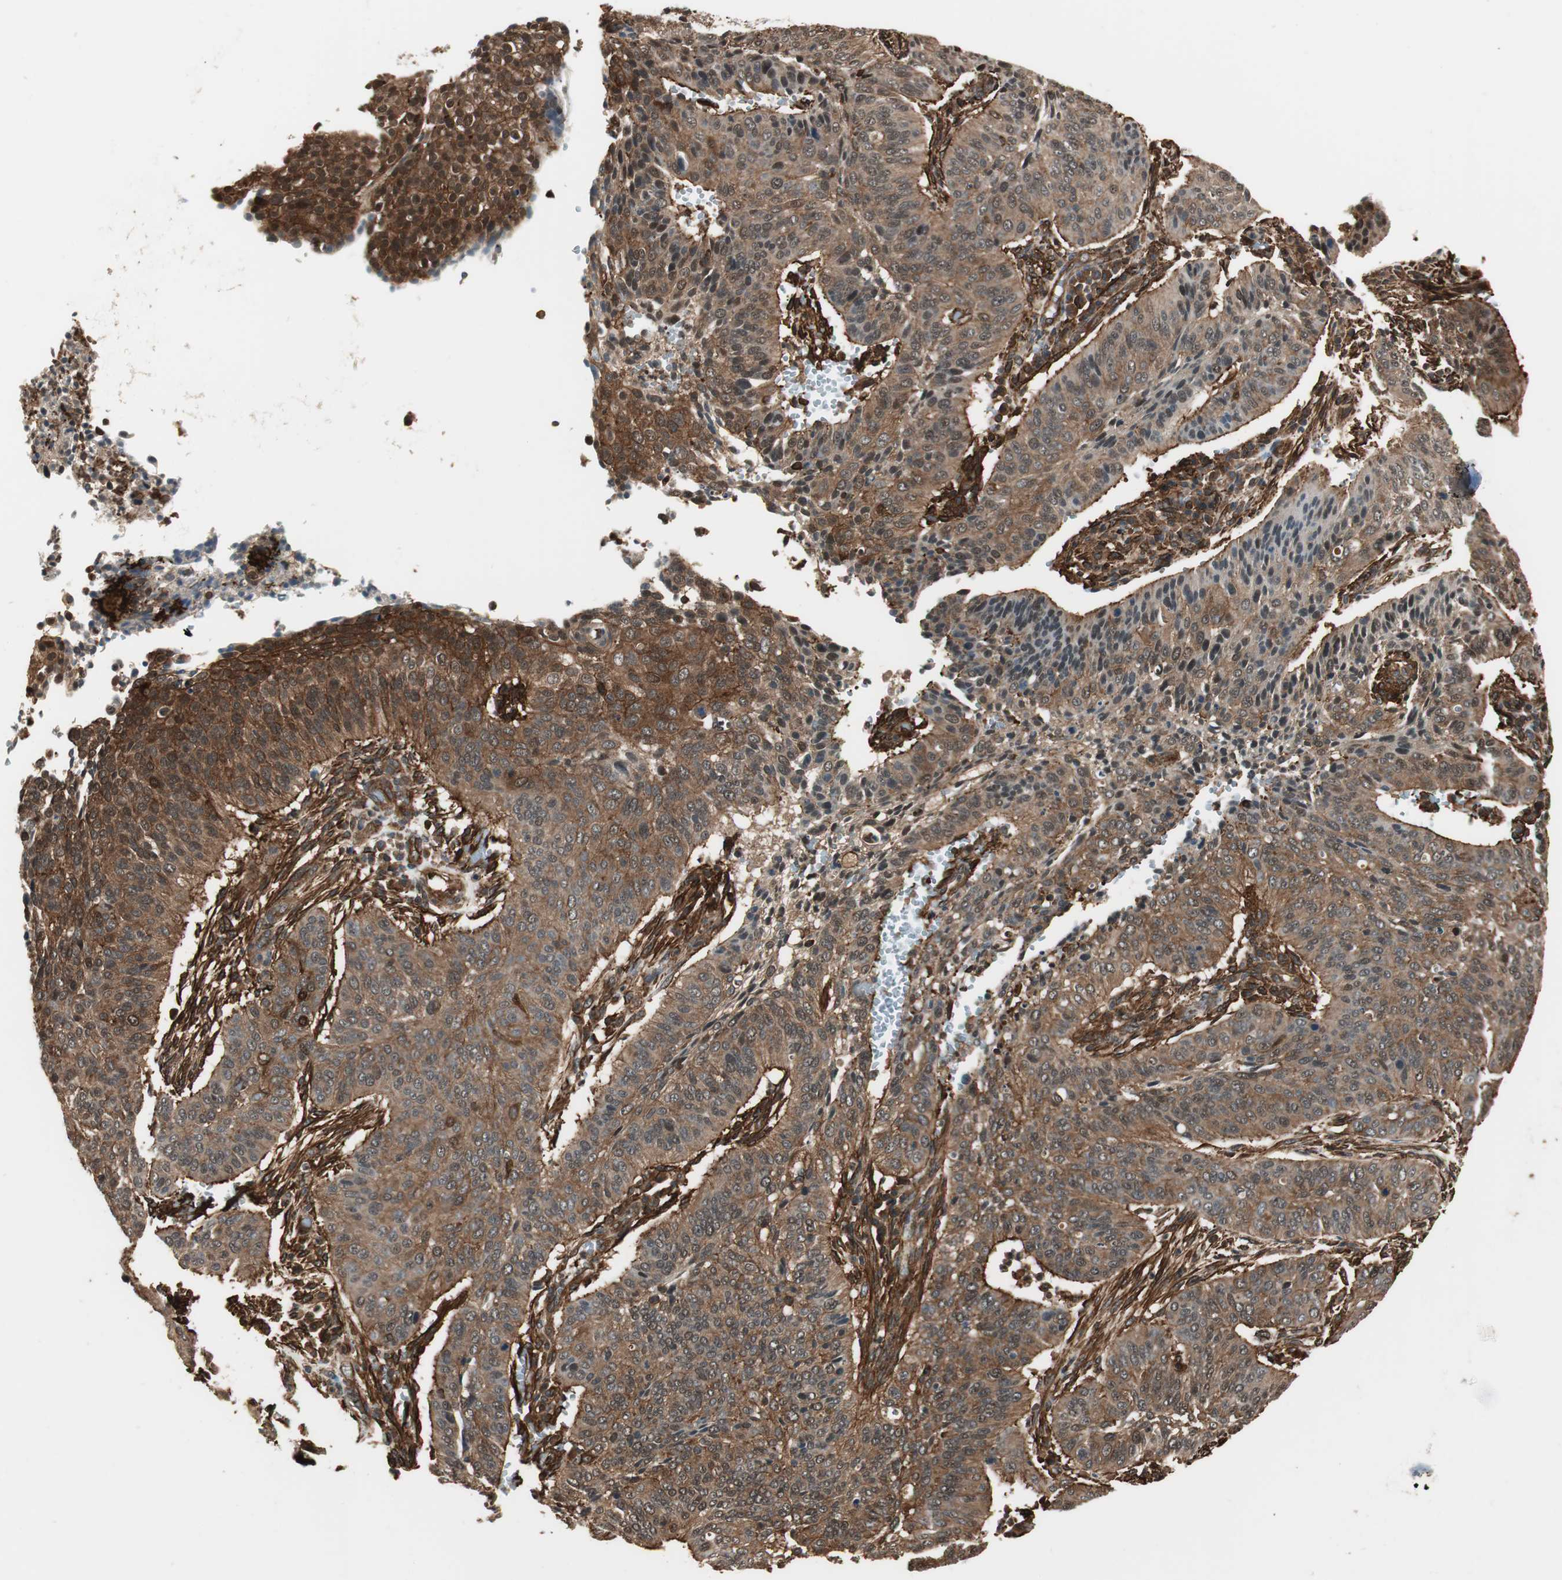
{"staining": {"intensity": "moderate", "quantity": ">75%", "location": "cytoplasmic/membranous"}, "tissue": "cervical cancer", "cell_type": "Tumor cells", "image_type": "cancer", "snomed": [{"axis": "morphology", "description": "Squamous cell carcinoma, NOS"}, {"axis": "topography", "description": "Cervix"}], "caption": "Immunohistochemistry (IHC) (DAB) staining of human cervical squamous cell carcinoma exhibits moderate cytoplasmic/membranous protein expression in approximately >75% of tumor cells.", "gene": "PTPN11", "patient": {"sex": "female", "age": 39}}